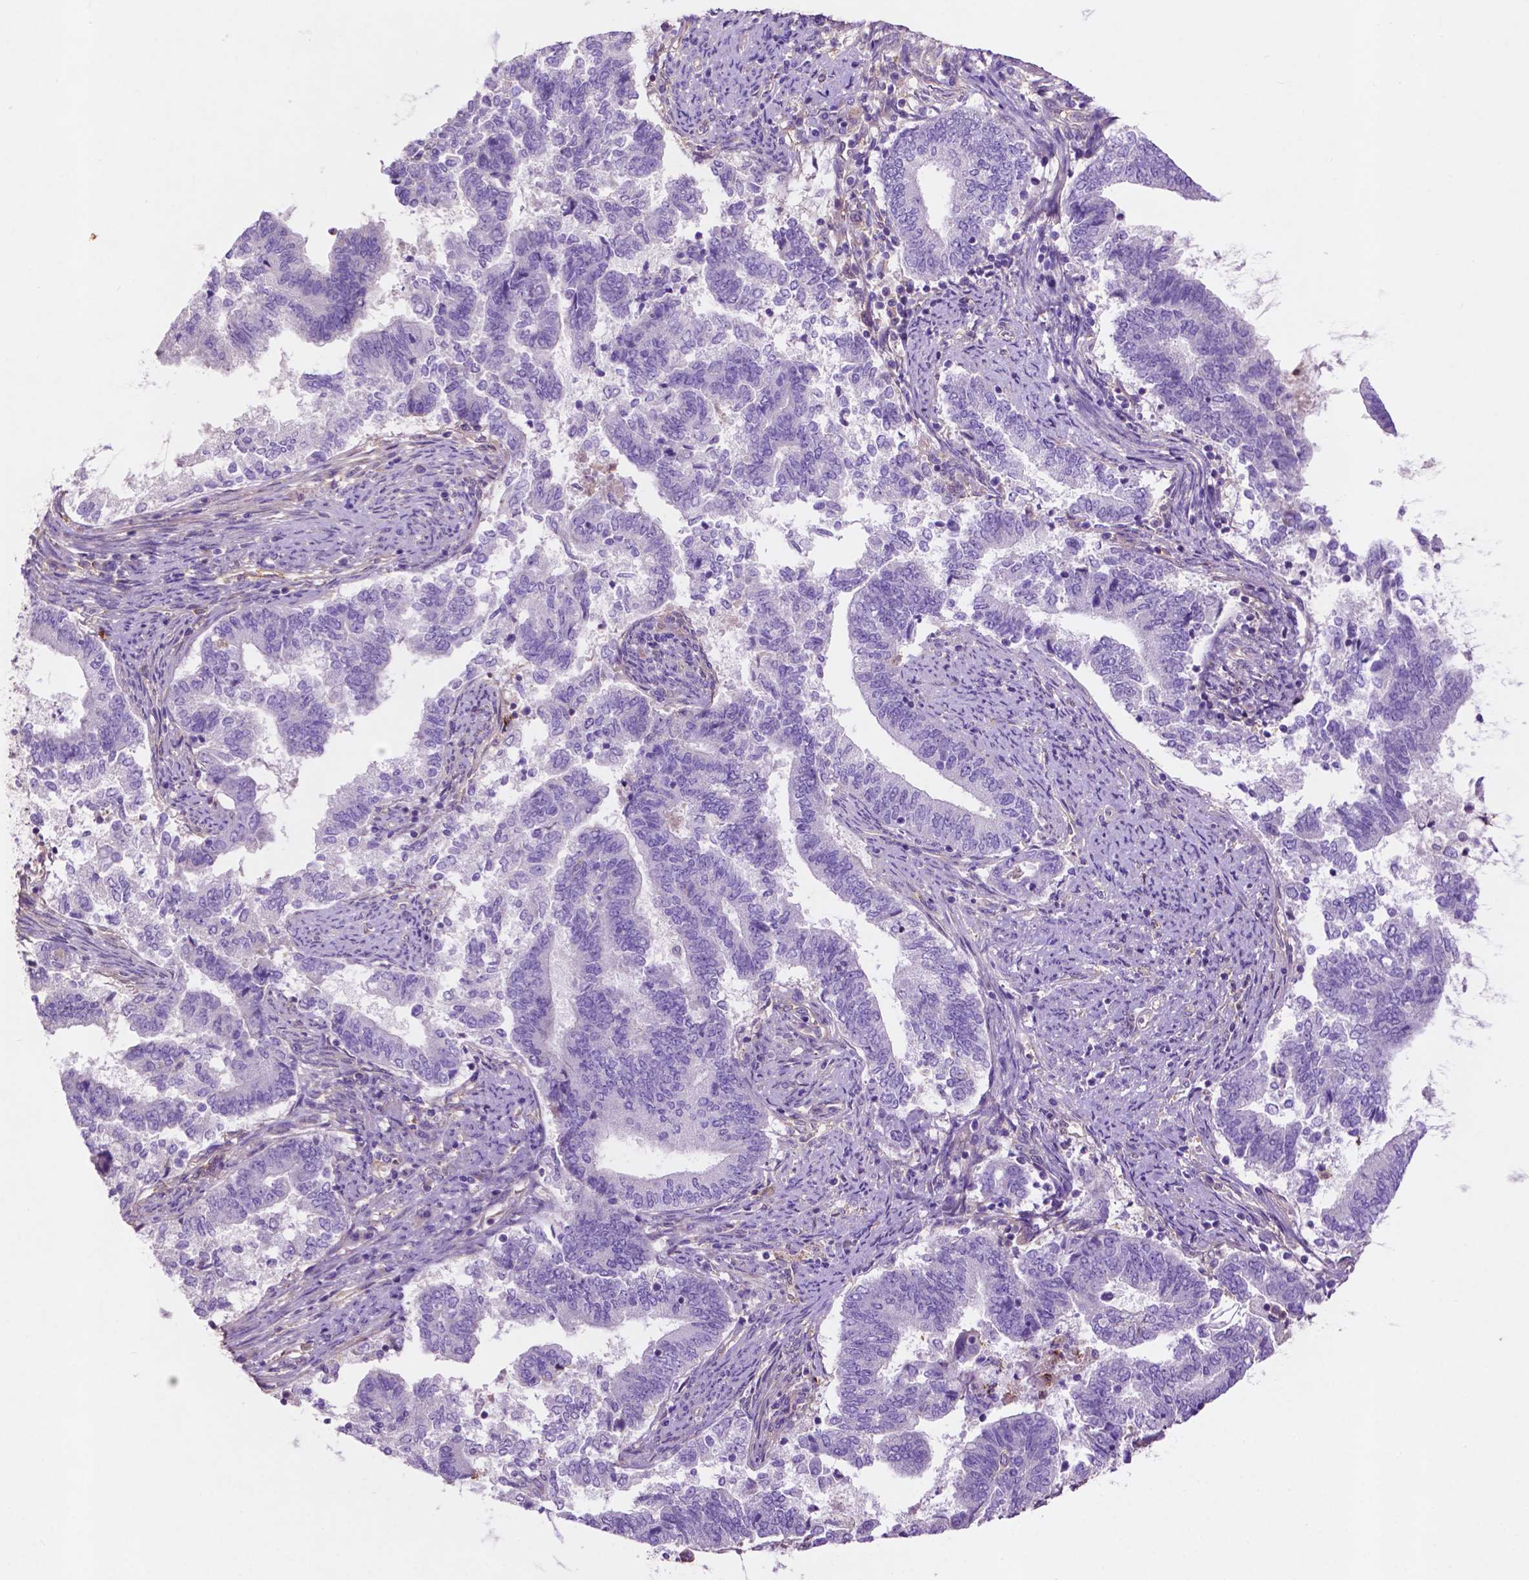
{"staining": {"intensity": "negative", "quantity": "none", "location": "none"}, "tissue": "endometrial cancer", "cell_type": "Tumor cells", "image_type": "cancer", "snomed": [{"axis": "morphology", "description": "Adenocarcinoma, NOS"}, {"axis": "topography", "description": "Endometrium"}], "caption": "Endometrial adenocarcinoma was stained to show a protein in brown. There is no significant positivity in tumor cells.", "gene": "GDPD5", "patient": {"sex": "female", "age": 65}}